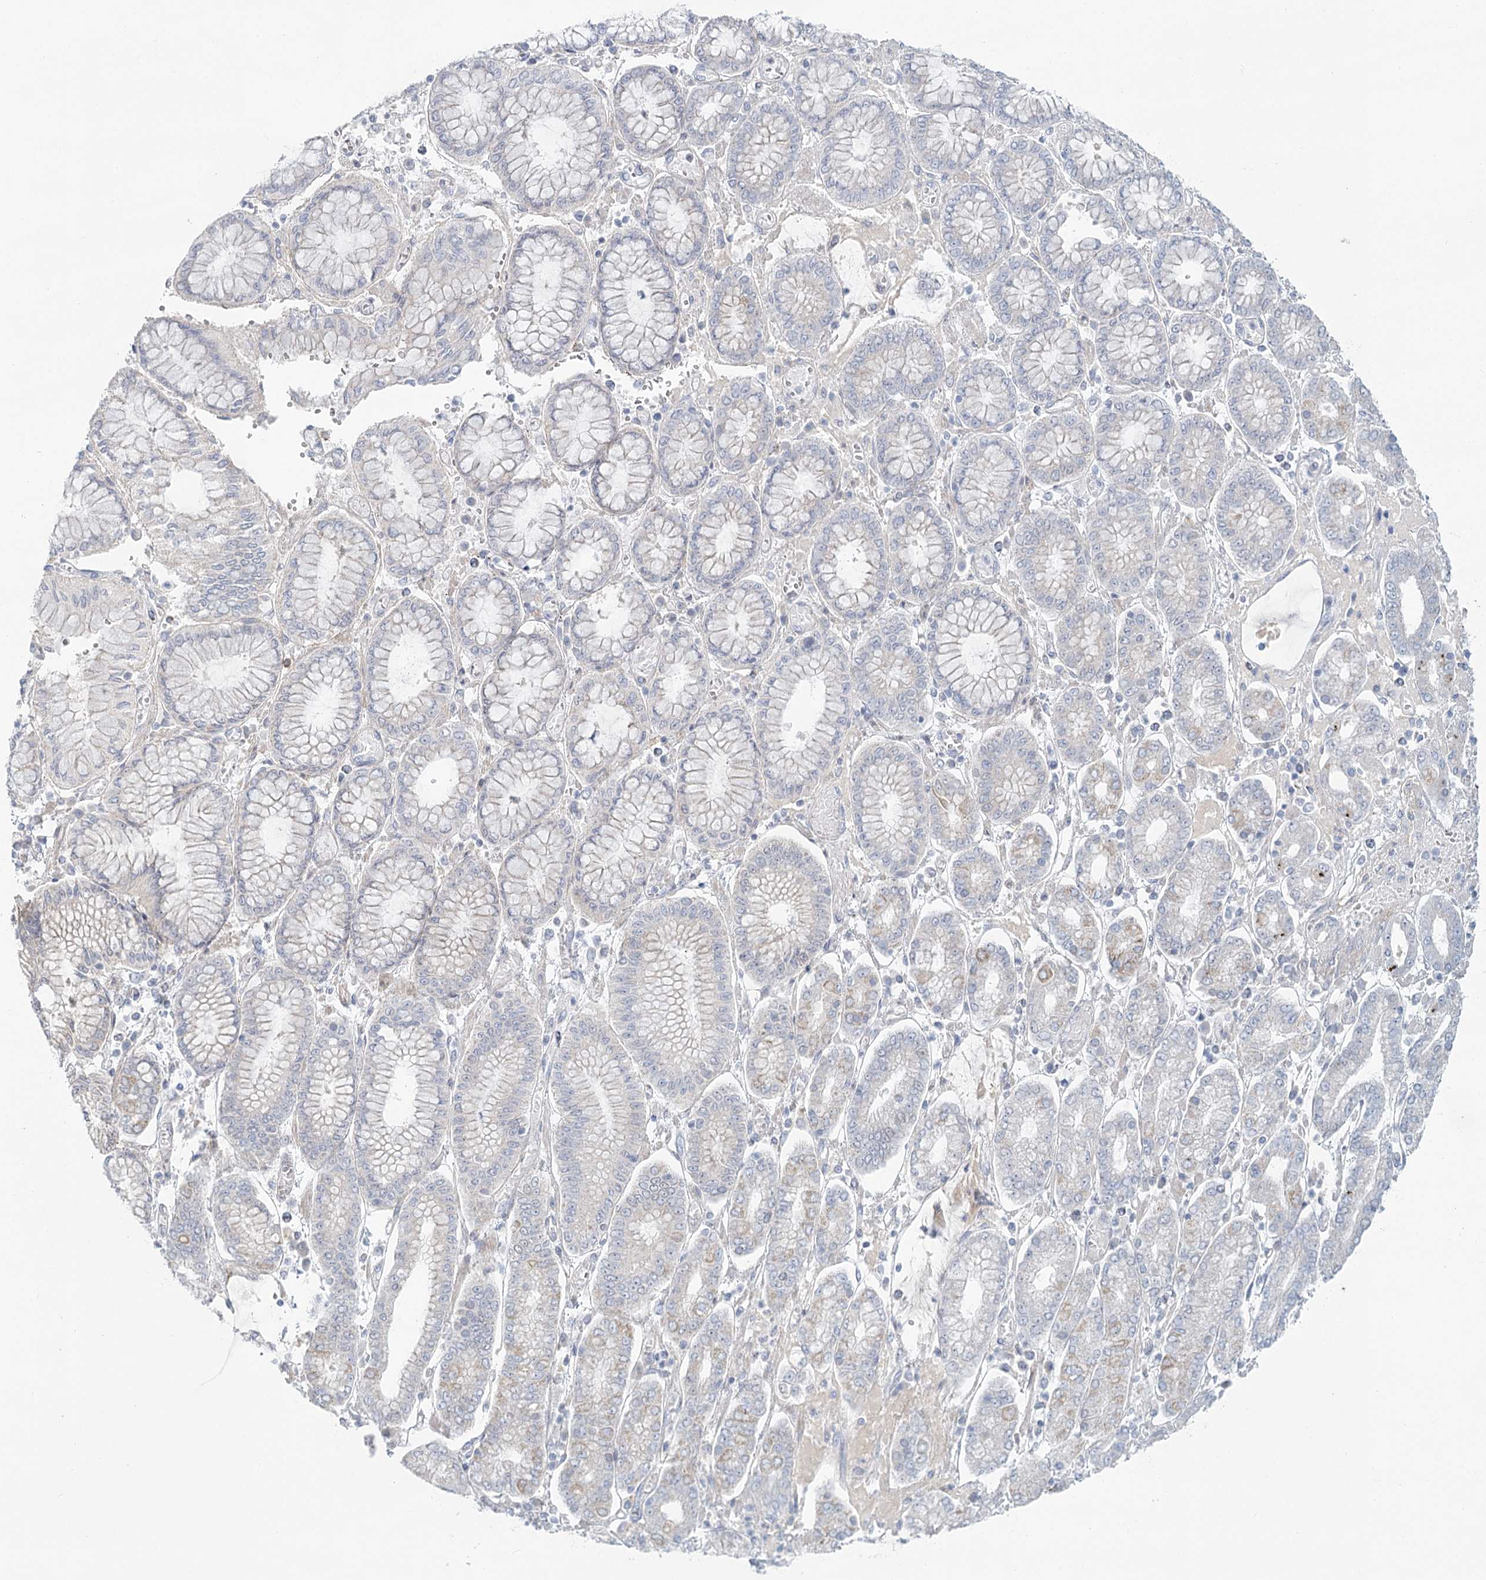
{"staining": {"intensity": "negative", "quantity": "none", "location": "none"}, "tissue": "stomach cancer", "cell_type": "Tumor cells", "image_type": "cancer", "snomed": [{"axis": "morphology", "description": "Adenocarcinoma, NOS"}, {"axis": "topography", "description": "Stomach"}], "caption": "Immunohistochemical staining of stomach cancer (adenocarcinoma) exhibits no significant staining in tumor cells.", "gene": "BPHL", "patient": {"sex": "male", "age": 76}}